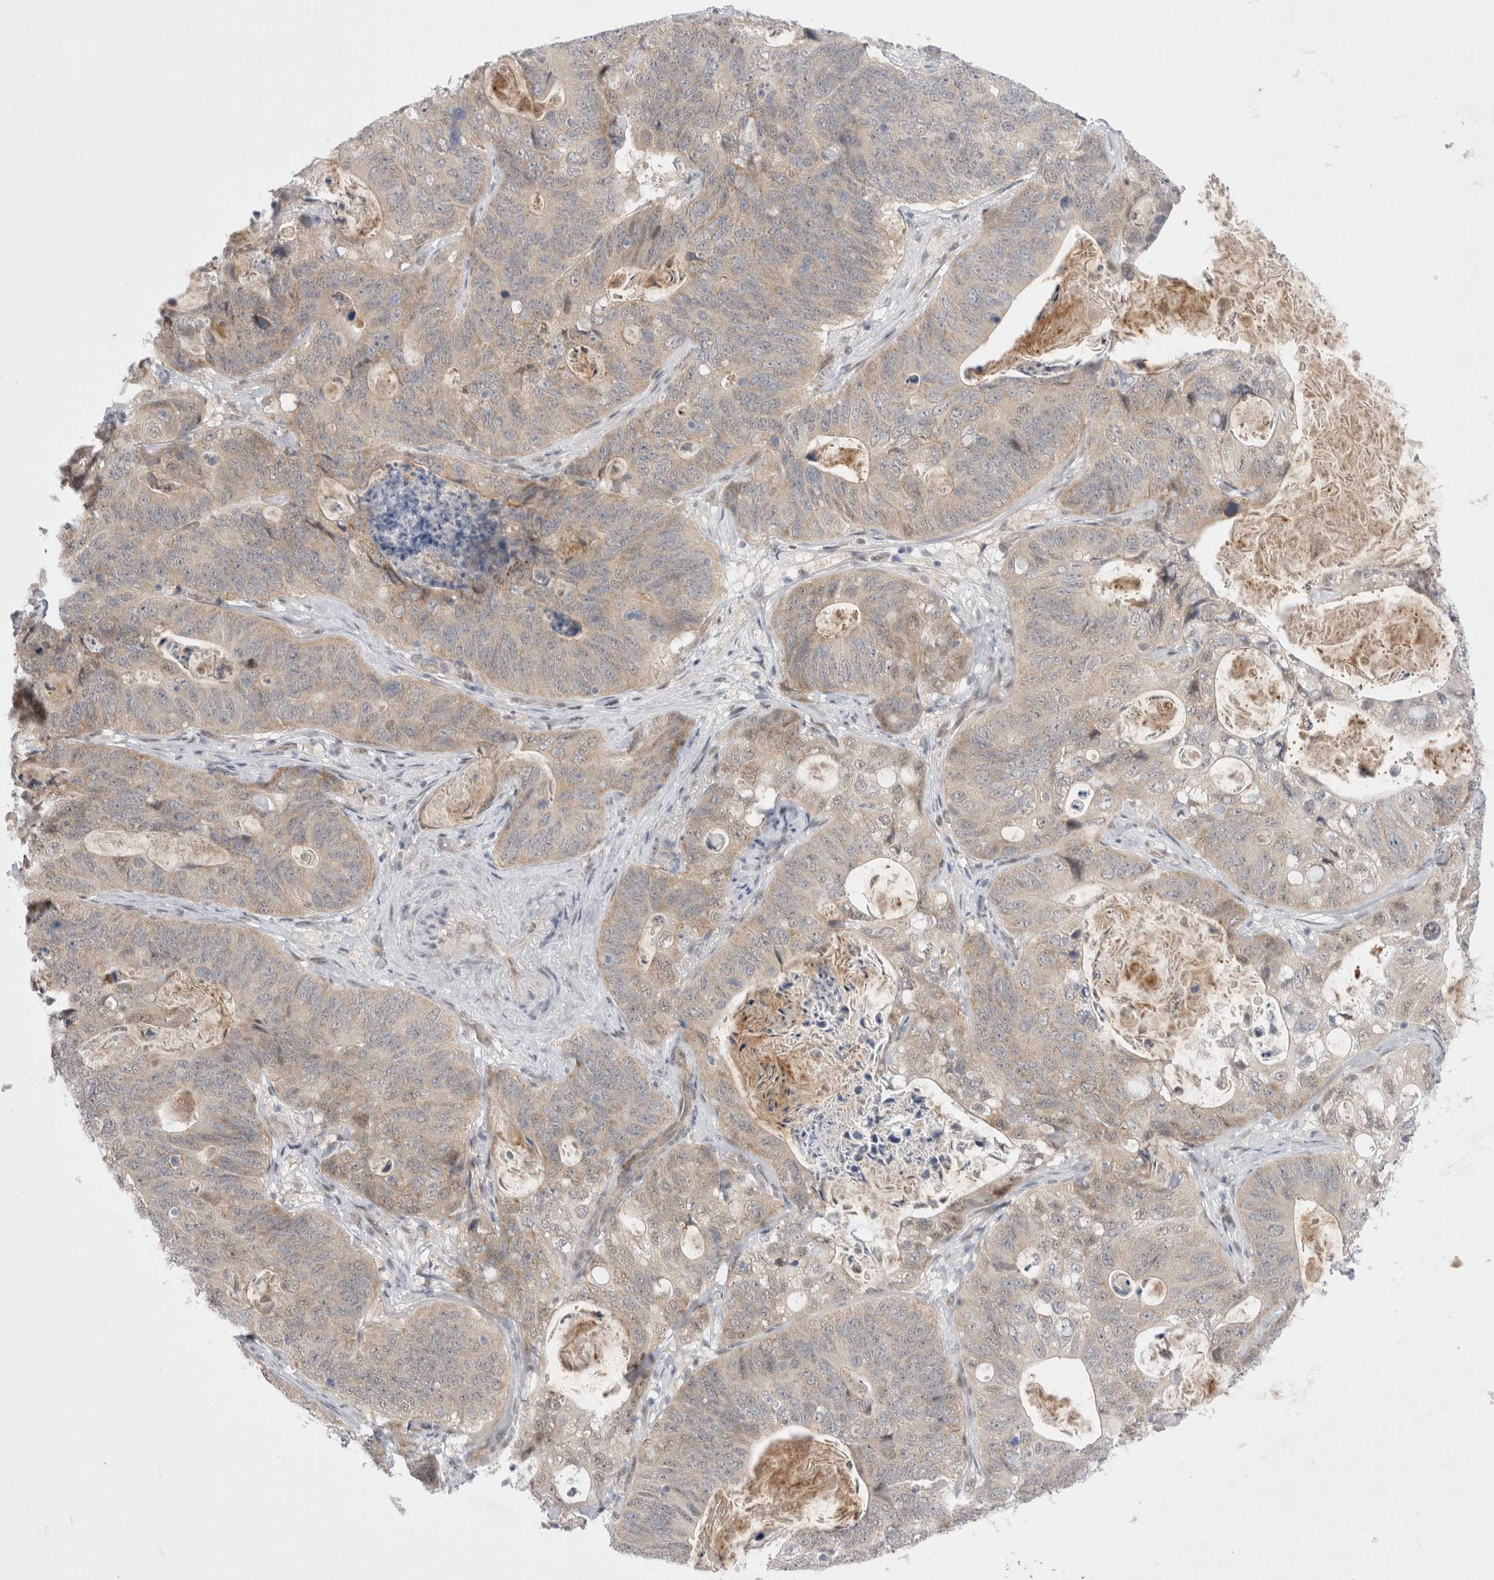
{"staining": {"intensity": "weak", "quantity": "<25%", "location": "cytoplasmic/membranous"}, "tissue": "stomach cancer", "cell_type": "Tumor cells", "image_type": "cancer", "snomed": [{"axis": "morphology", "description": "Normal tissue, NOS"}, {"axis": "morphology", "description": "Adenocarcinoma, NOS"}, {"axis": "topography", "description": "Stomach"}], "caption": "An immunohistochemistry image of stomach cancer is shown. There is no staining in tumor cells of stomach cancer.", "gene": "WIPF2", "patient": {"sex": "female", "age": 89}}